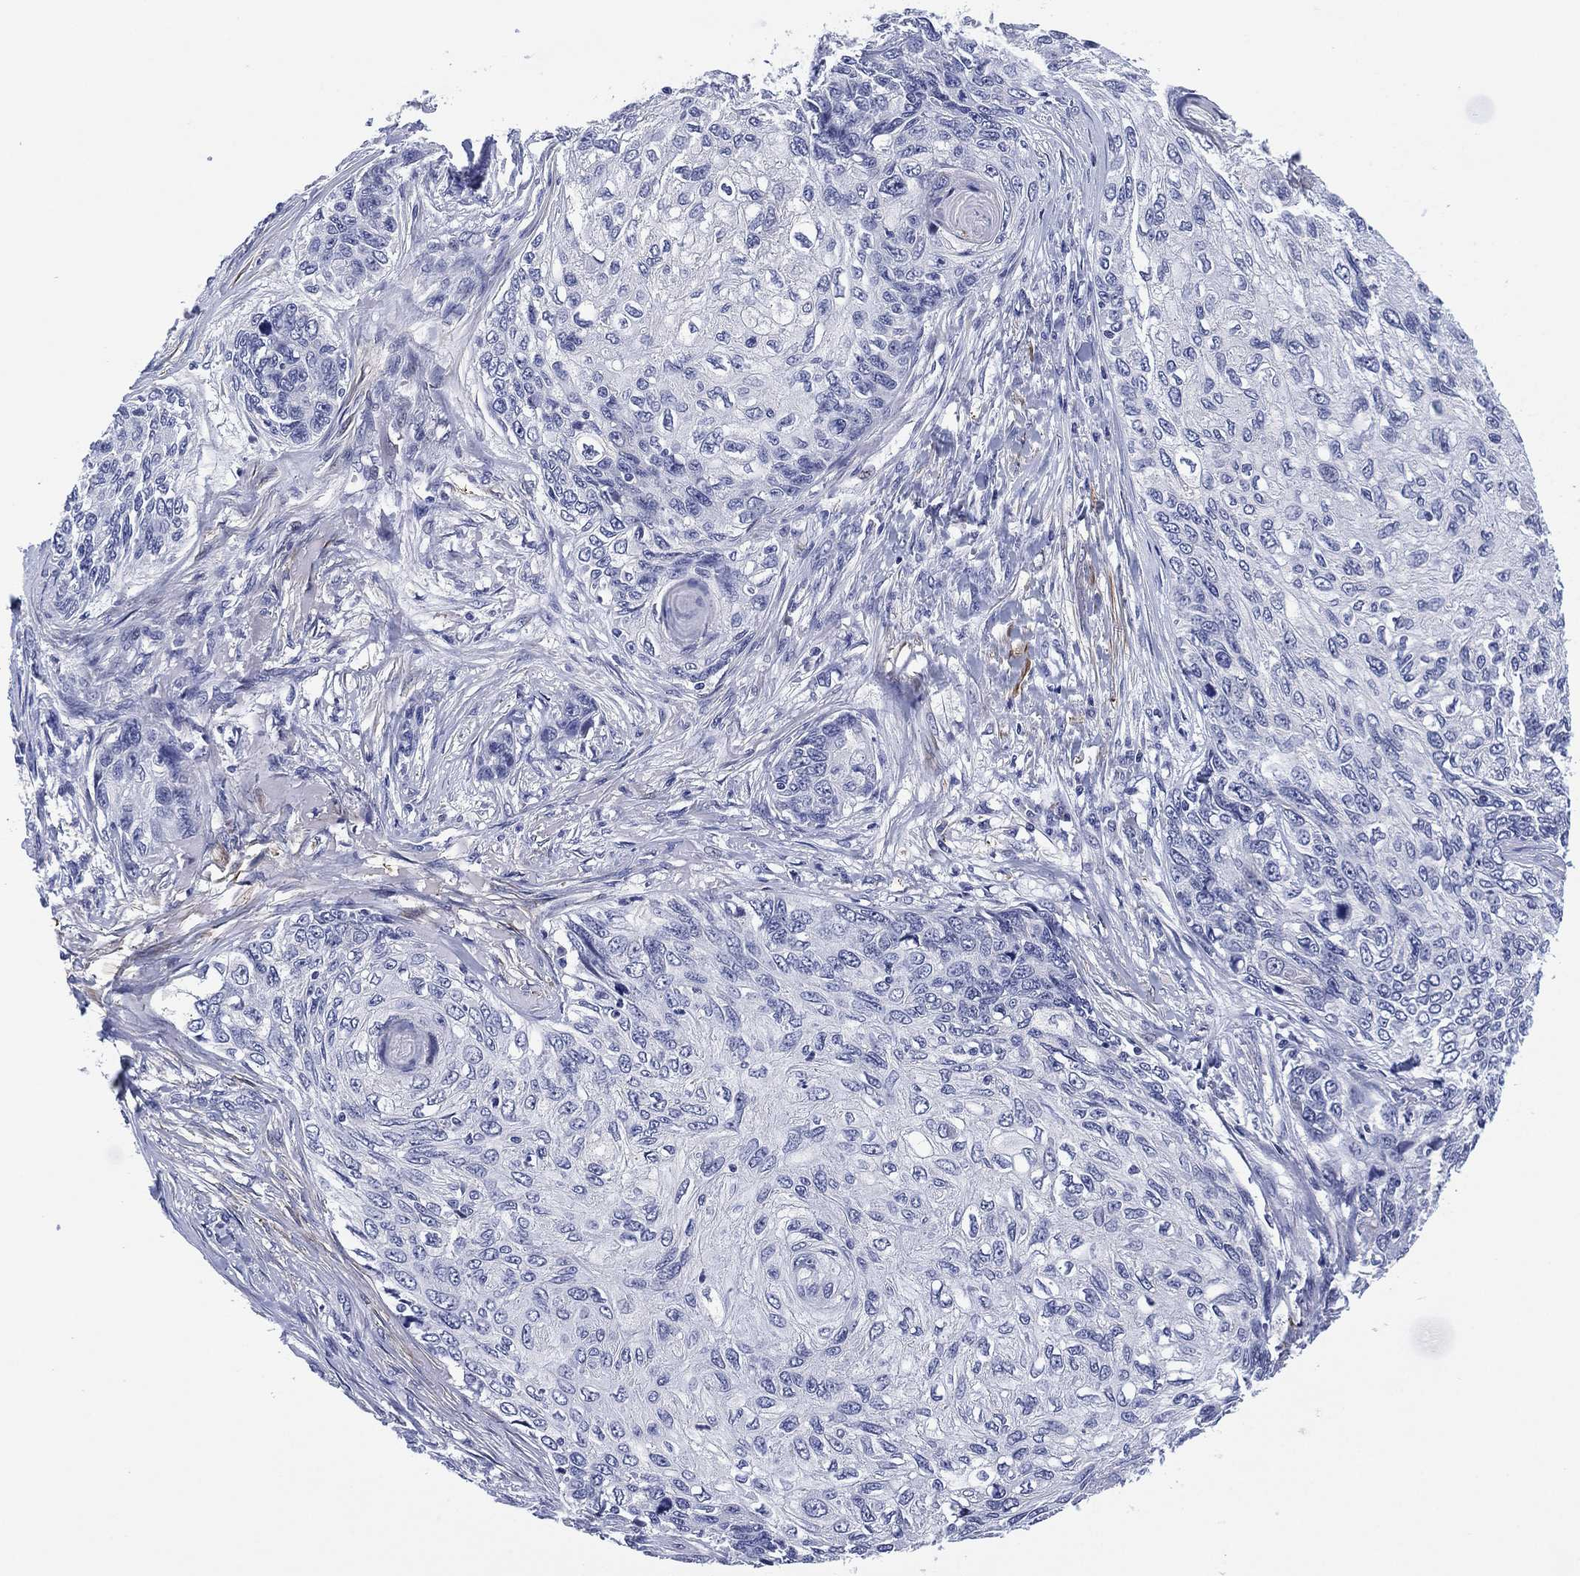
{"staining": {"intensity": "negative", "quantity": "none", "location": "none"}, "tissue": "skin cancer", "cell_type": "Tumor cells", "image_type": "cancer", "snomed": [{"axis": "morphology", "description": "Squamous cell carcinoma, NOS"}, {"axis": "topography", "description": "Skin"}], "caption": "Human skin cancer (squamous cell carcinoma) stained for a protein using IHC displays no positivity in tumor cells.", "gene": "CLIP3", "patient": {"sex": "male", "age": 92}}